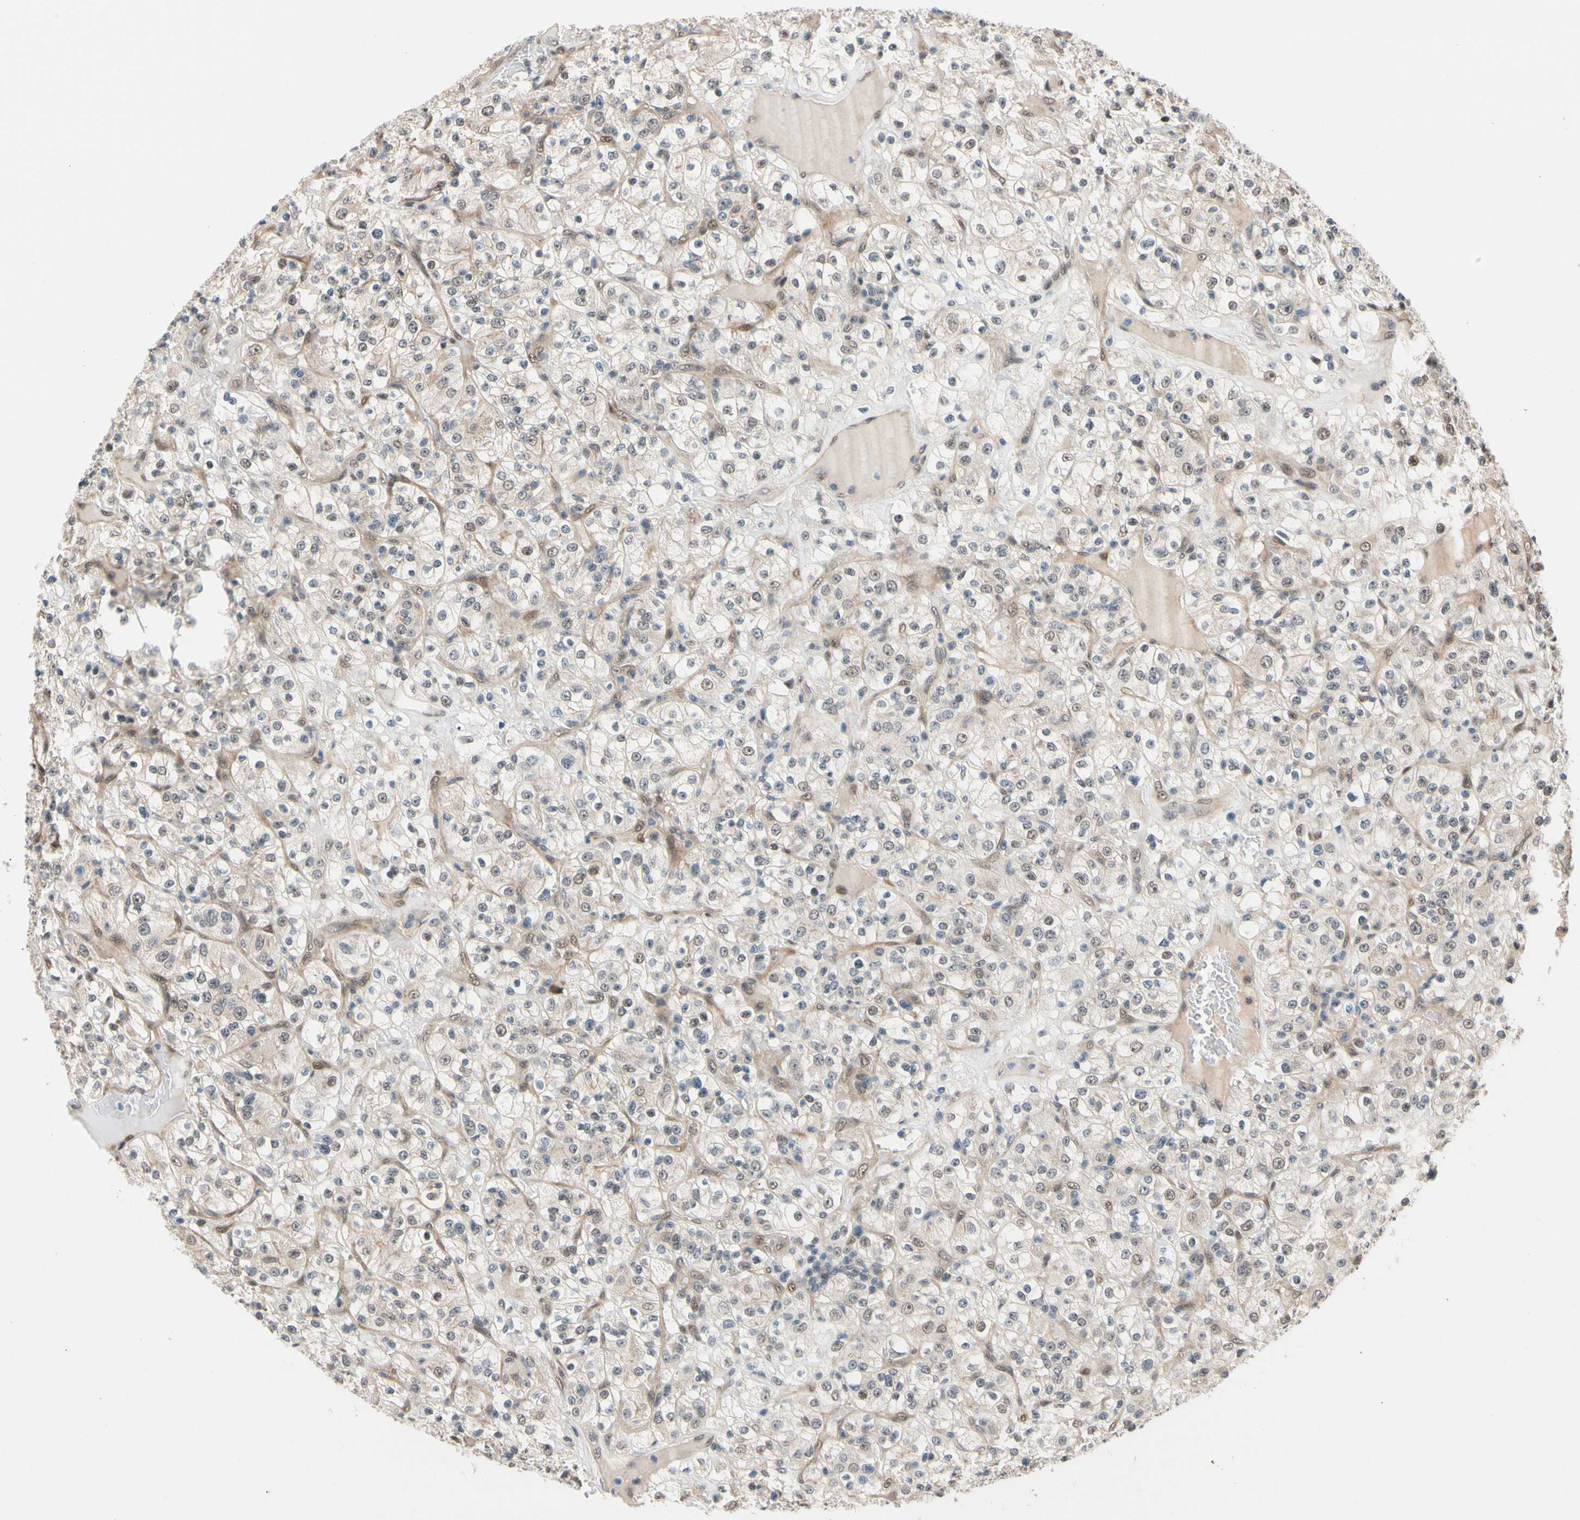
{"staining": {"intensity": "weak", "quantity": "25%-75%", "location": "cytoplasmic/membranous"}, "tissue": "renal cancer", "cell_type": "Tumor cells", "image_type": "cancer", "snomed": [{"axis": "morphology", "description": "Normal tissue, NOS"}, {"axis": "morphology", "description": "Adenocarcinoma, NOS"}, {"axis": "topography", "description": "Kidney"}], "caption": "Protein staining by IHC reveals weak cytoplasmic/membranous staining in approximately 25%-75% of tumor cells in adenocarcinoma (renal).", "gene": "NGEF", "patient": {"sex": "female", "age": 72}}